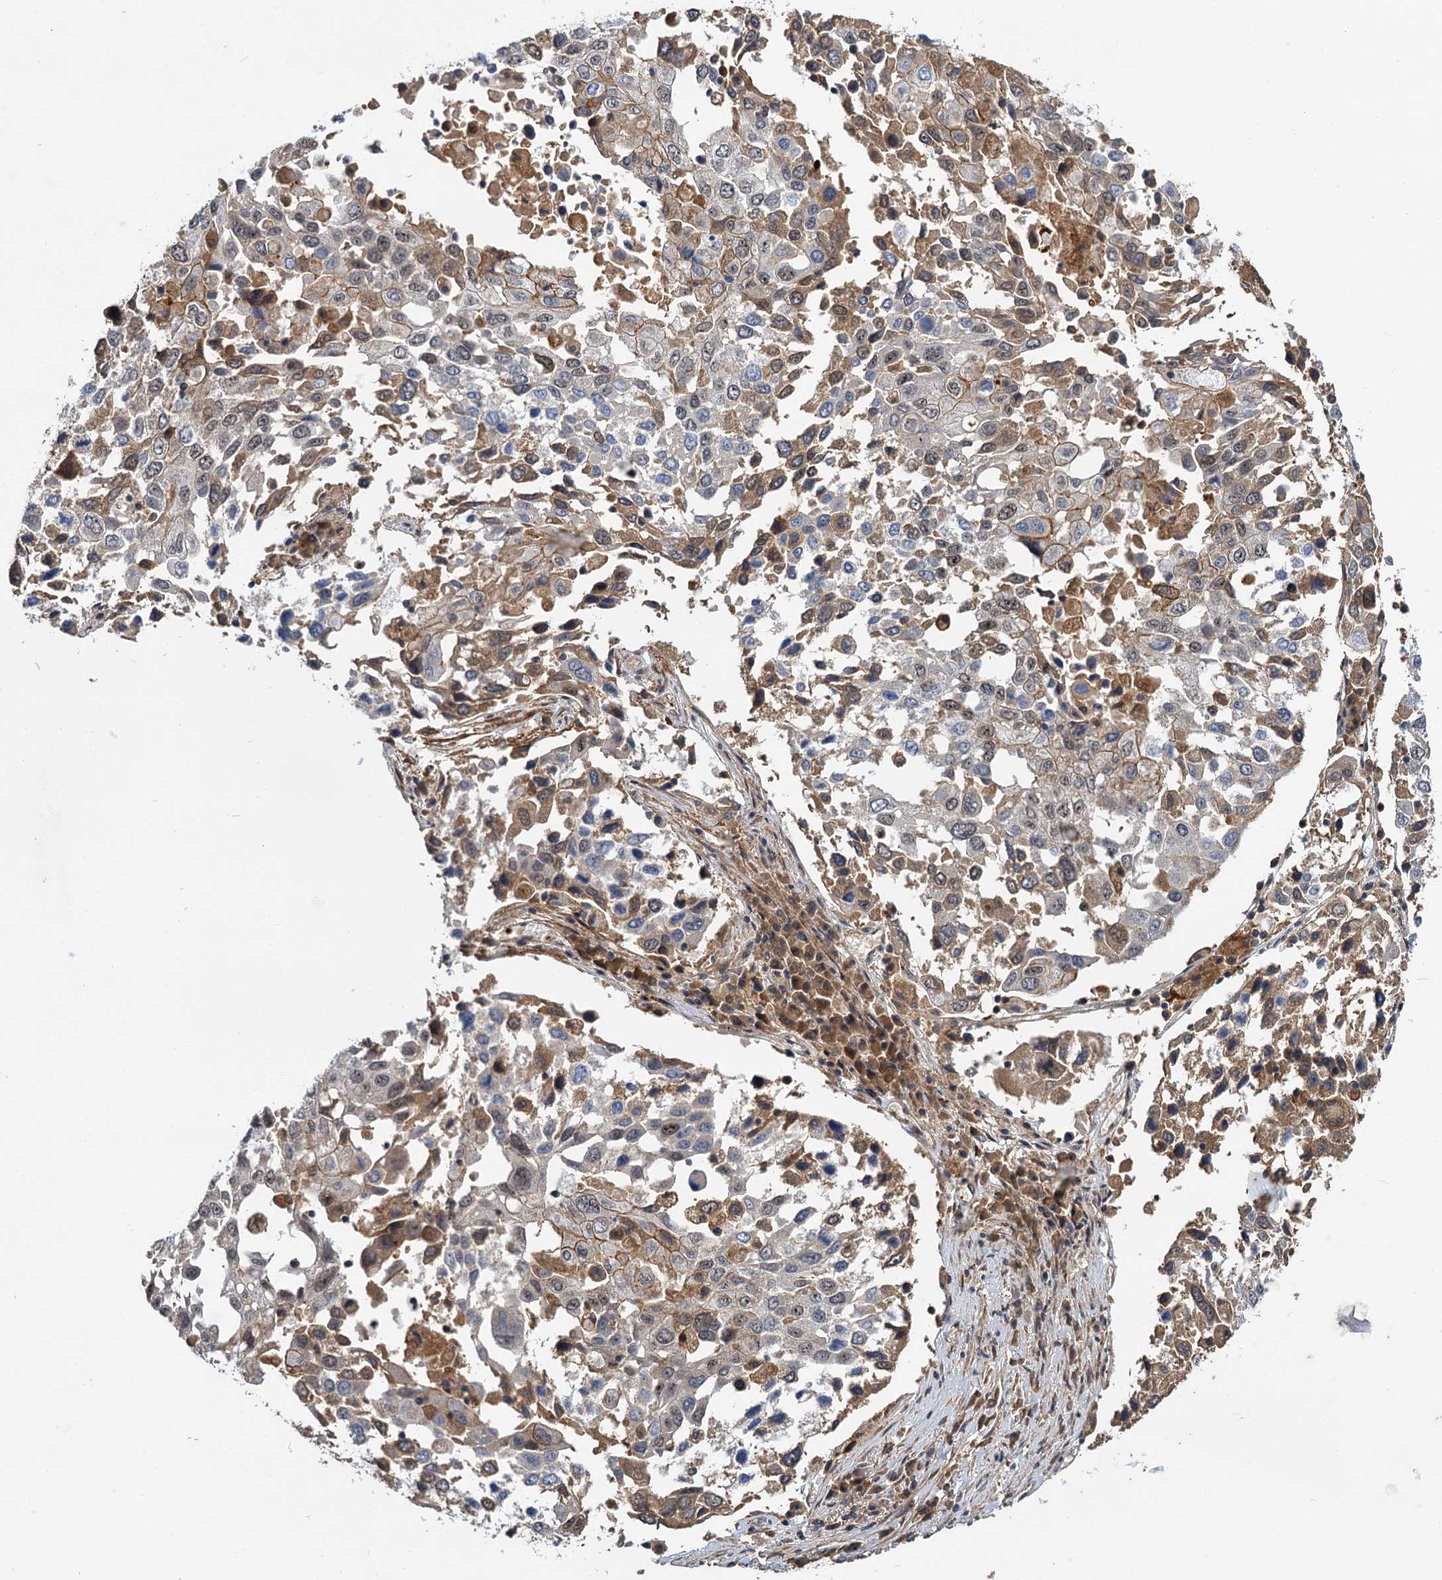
{"staining": {"intensity": "moderate", "quantity": "25%-75%", "location": "cytoplasmic/membranous,nuclear"}, "tissue": "lung cancer", "cell_type": "Tumor cells", "image_type": "cancer", "snomed": [{"axis": "morphology", "description": "Squamous cell carcinoma, NOS"}, {"axis": "topography", "description": "Lung"}], "caption": "Immunohistochemistry (IHC) image of lung cancer stained for a protein (brown), which shows medium levels of moderate cytoplasmic/membranous and nuclear staining in approximately 25%-75% of tumor cells.", "gene": "MBD6", "patient": {"sex": "male", "age": 65}}